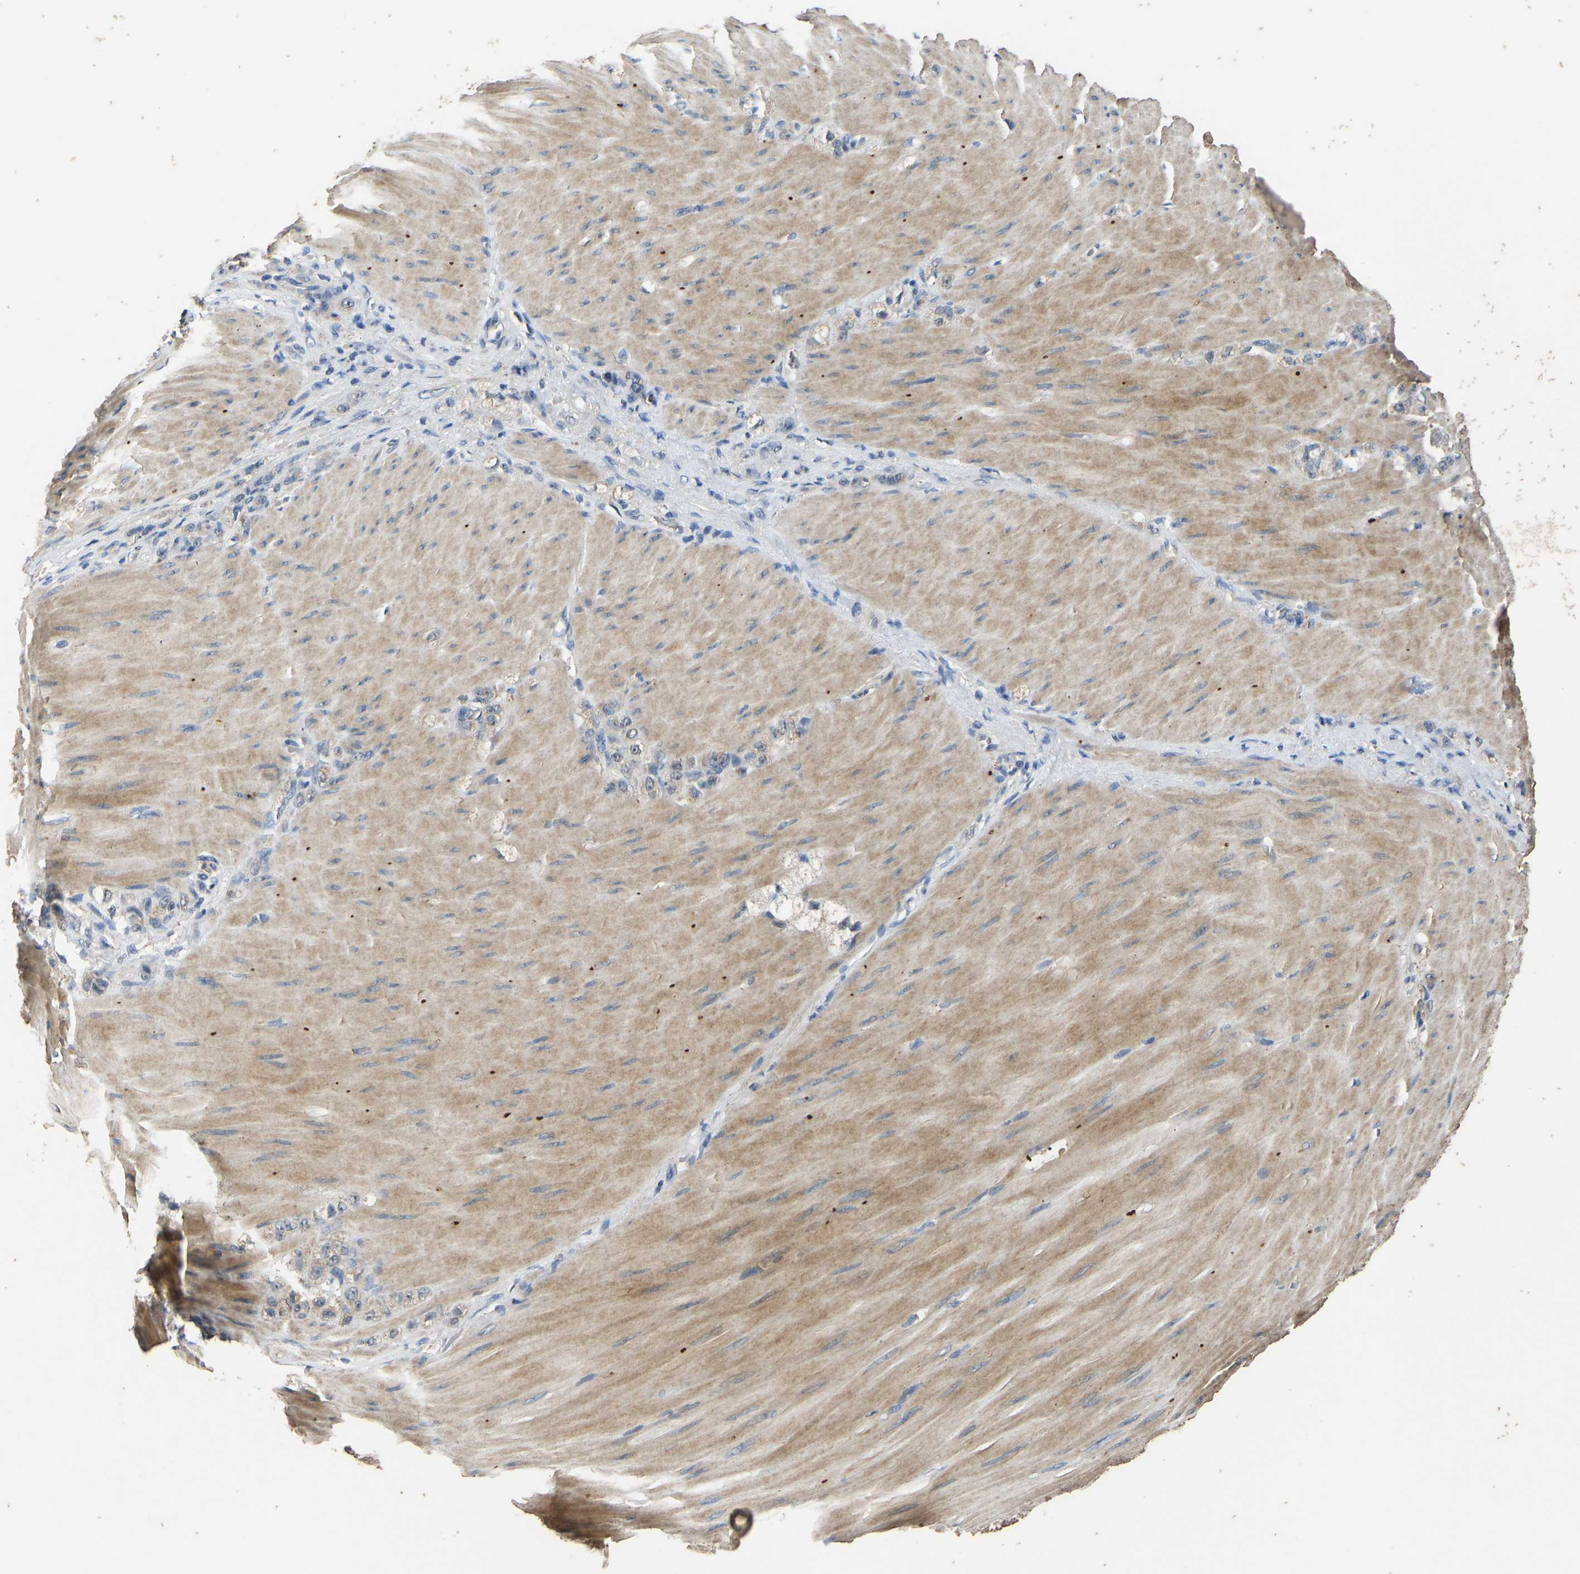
{"staining": {"intensity": "negative", "quantity": "none", "location": "none"}, "tissue": "stomach cancer", "cell_type": "Tumor cells", "image_type": "cancer", "snomed": [{"axis": "morphology", "description": "Normal tissue, NOS"}, {"axis": "morphology", "description": "Adenocarcinoma, NOS"}, {"axis": "topography", "description": "Stomach"}], "caption": "This micrograph is of adenocarcinoma (stomach) stained with immunohistochemistry to label a protein in brown with the nuclei are counter-stained blue. There is no positivity in tumor cells. (DAB immunohistochemistry with hematoxylin counter stain).", "gene": "CIDEC", "patient": {"sex": "male", "age": 82}}